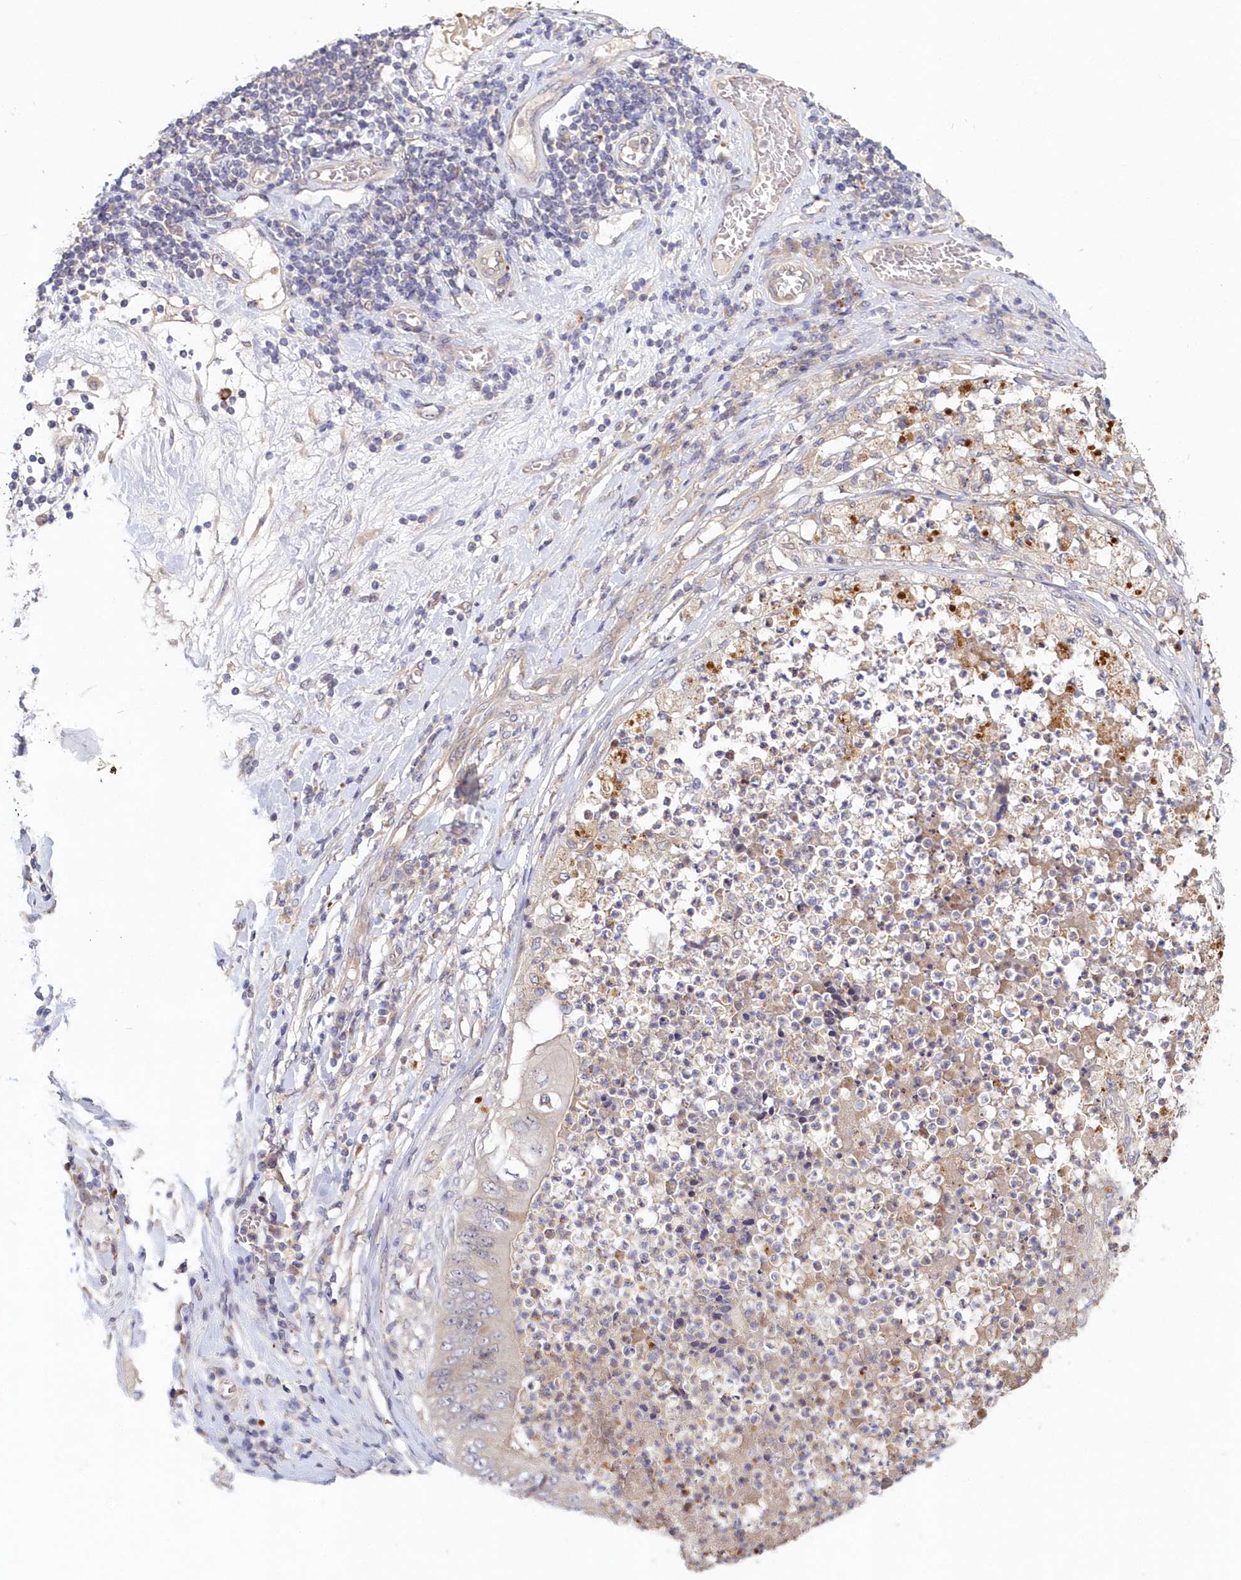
{"staining": {"intensity": "negative", "quantity": "none", "location": "none"}, "tissue": "stomach cancer", "cell_type": "Tumor cells", "image_type": "cancer", "snomed": [{"axis": "morphology", "description": "Adenocarcinoma, NOS"}, {"axis": "topography", "description": "Stomach"}], "caption": "This is an immunohistochemistry (IHC) photomicrograph of human stomach cancer. There is no staining in tumor cells.", "gene": "KATNA1", "patient": {"sex": "female", "age": 73}}